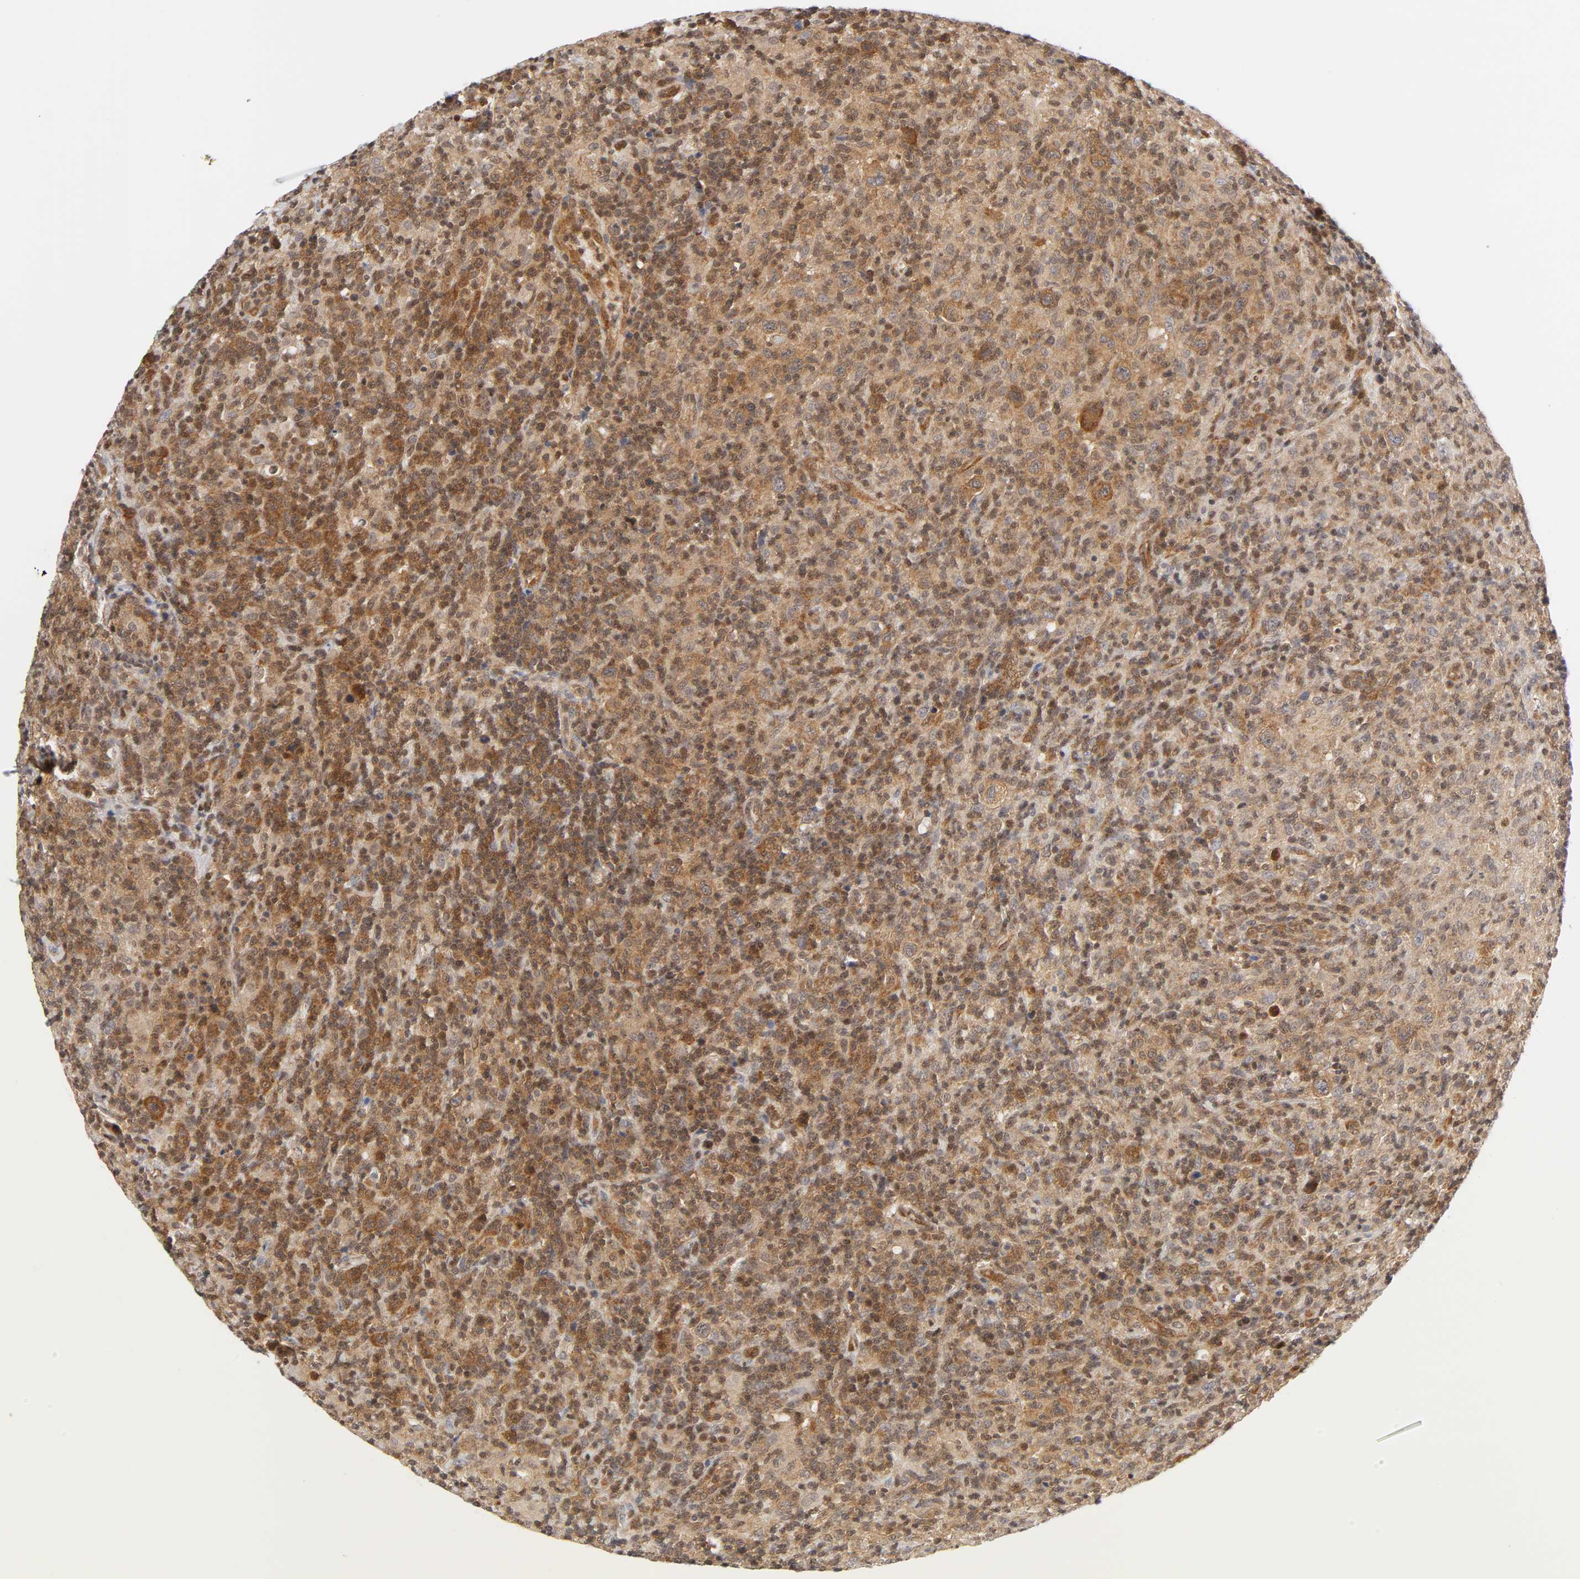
{"staining": {"intensity": "moderate", "quantity": ">75%", "location": "cytoplasmic/membranous,nuclear"}, "tissue": "lymphoma", "cell_type": "Tumor cells", "image_type": "cancer", "snomed": [{"axis": "morphology", "description": "Hodgkin's disease, NOS"}, {"axis": "topography", "description": "Lymph node"}], "caption": "DAB immunohistochemical staining of human lymphoma reveals moderate cytoplasmic/membranous and nuclear protein expression in approximately >75% of tumor cells.", "gene": "CDC37", "patient": {"sex": "male", "age": 65}}